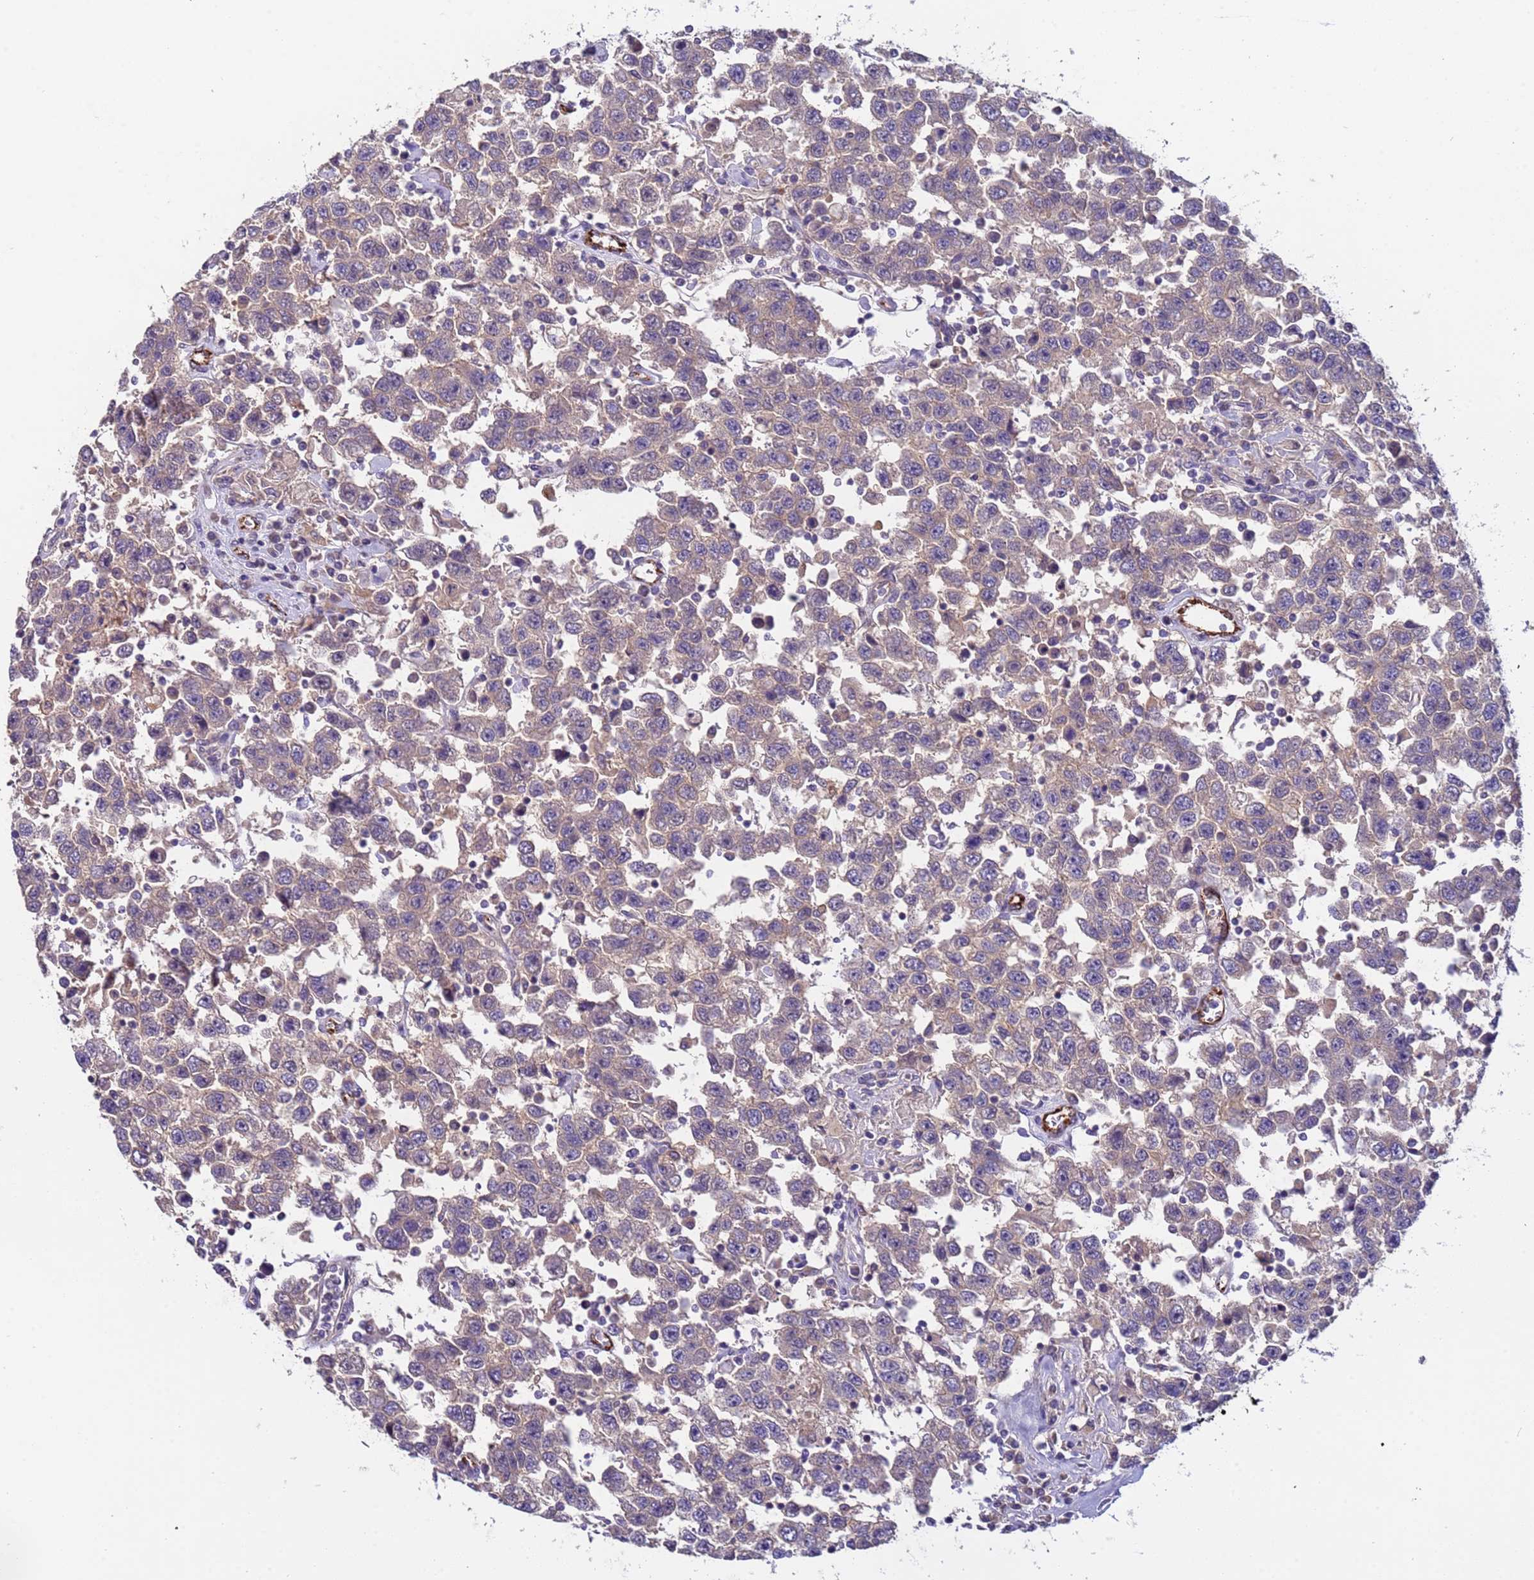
{"staining": {"intensity": "weak", "quantity": "<25%", "location": "cytoplasmic/membranous"}, "tissue": "testis cancer", "cell_type": "Tumor cells", "image_type": "cancer", "snomed": [{"axis": "morphology", "description": "Seminoma, NOS"}, {"axis": "topography", "description": "Testis"}], "caption": "IHC of human testis cancer (seminoma) demonstrates no positivity in tumor cells. (DAB (3,3'-diaminobenzidine) immunohistochemistry visualized using brightfield microscopy, high magnification).", "gene": "ZNF248", "patient": {"sex": "male", "age": 41}}